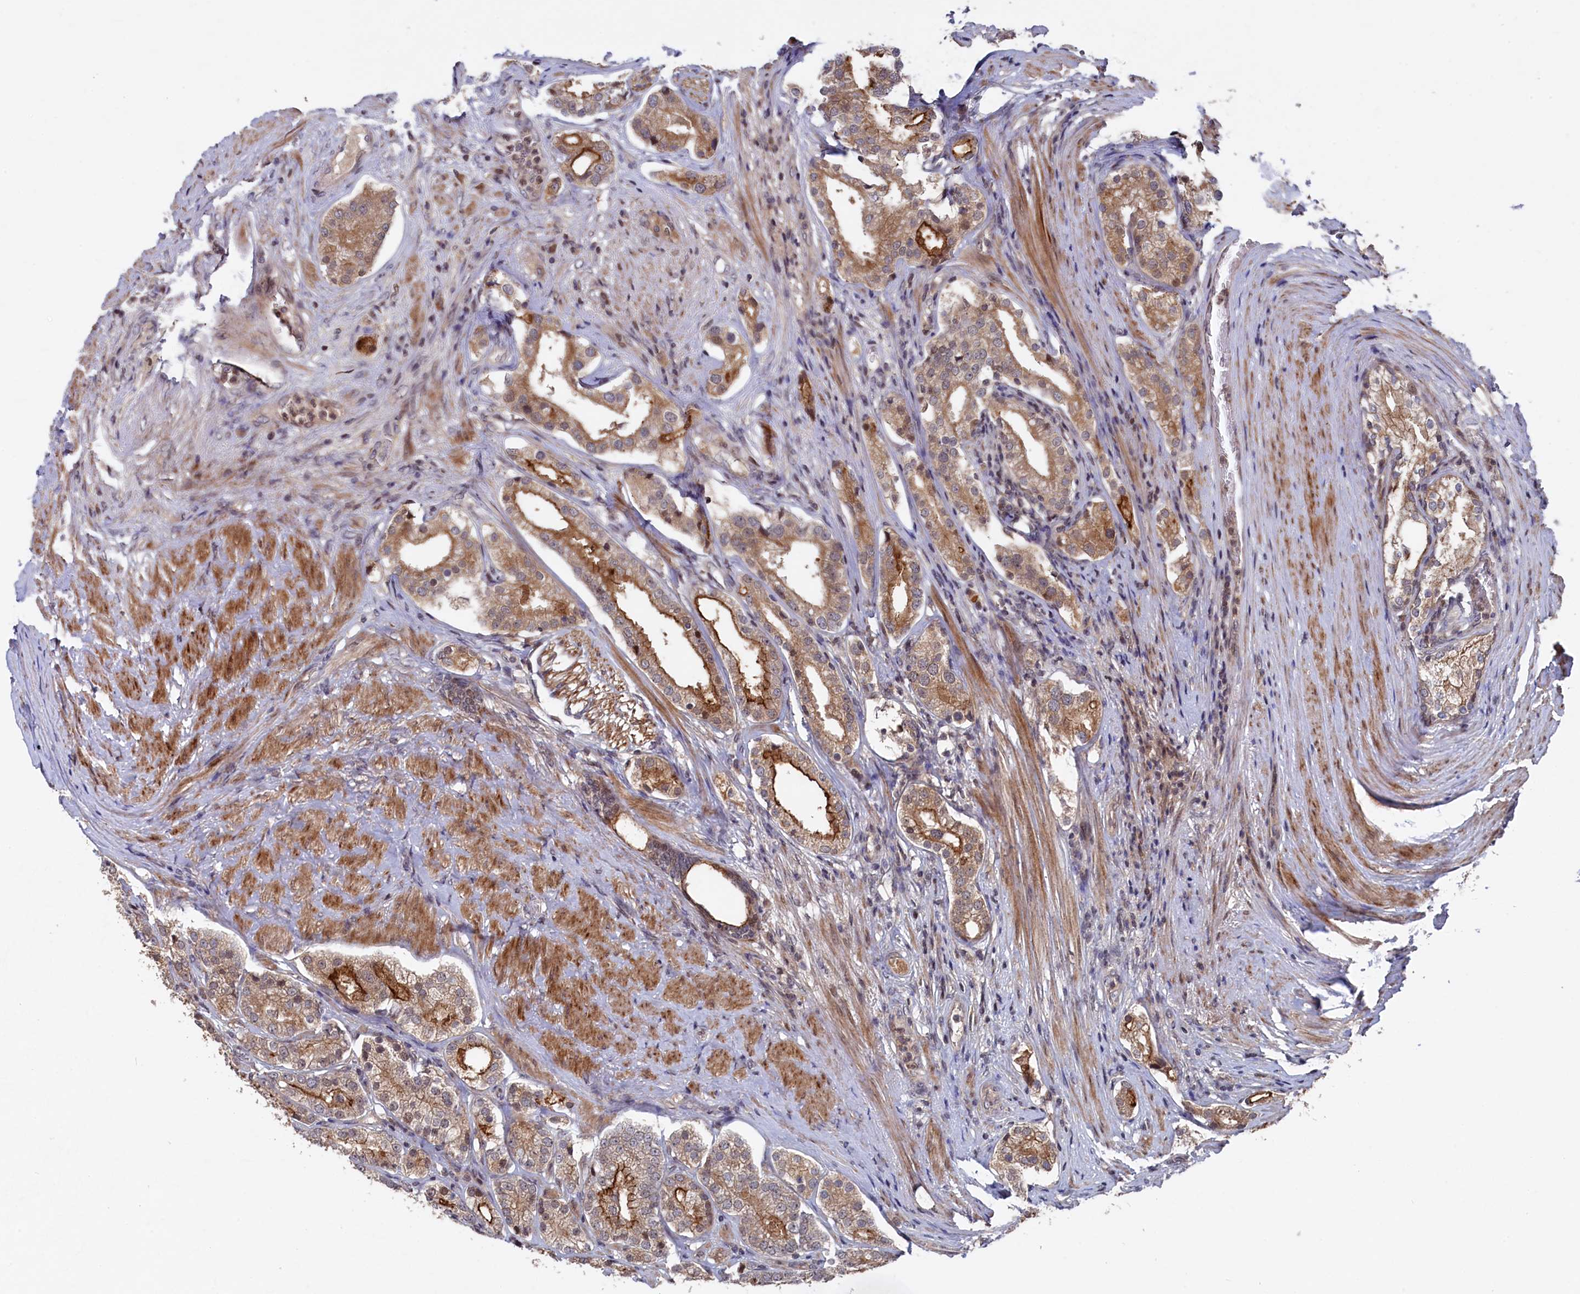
{"staining": {"intensity": "strong", "quantity": "25%-75%", "location": "cytoplasmic/membranous"}, "tissue": "prostate cancer", "cell_type": "Tumor cells", "image_type": "cancer", "snomed": [{"axis": "morphology", "description": "Adenocarcinoma, High grade"}, {"axis": "topography", "description": "Prostate"}], "caption": "The photomicrograph displays a brown stain indicating the presence of a protein in the cytoplasmic/membranous of tumor cells in adenocarcinoma (high-grade) (prostate). (IHC, brightfield microscopy, high magnification).", "gene": "TMC5", "patient": {"sex": "male", "age": 69}}